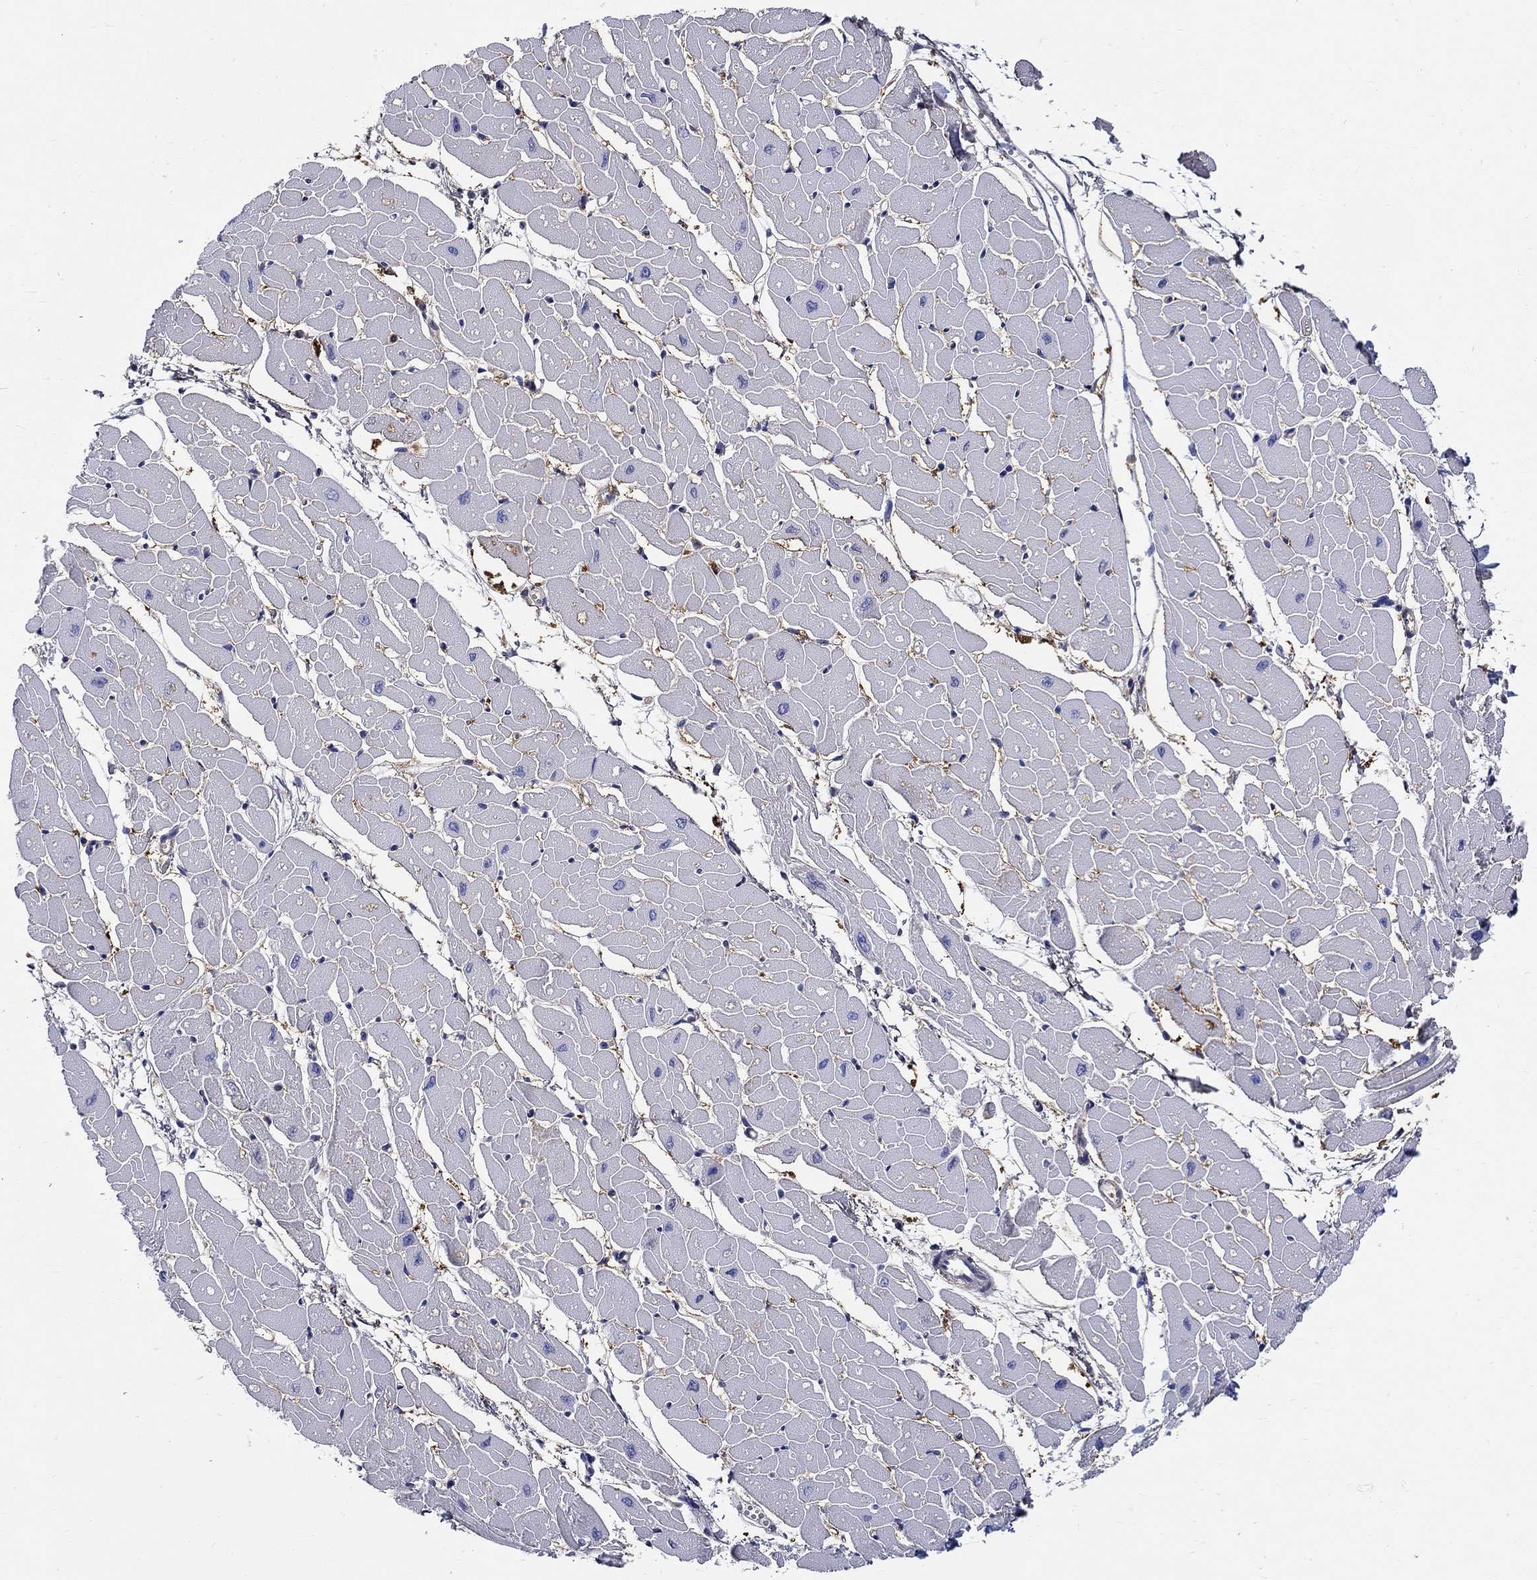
{"staining": {"intensity": "moderate", "quantity": "25%-75%", "location": "cytoplasmic/membranous"}, "tissue": "heart muscle", "cell_type": "Cardiomyocytes", "image_type": "normal", "snomed": [{"axis": "morphology", "description": "Normal tissue, NOS"}, {"axis": "topography", "description": "Heart"}], "caption": "Benign heart muscle displays moderate cytoplasmic/membranous expression in approximately 25%-75% of cardiomyocytes The staining is performed using DAB brown chromogen to label protein expression. The nuclei are counter-stained blue using hematoxylin..", "gene": "ZNF594", "patient": {"sex": "male", "age": 57}}